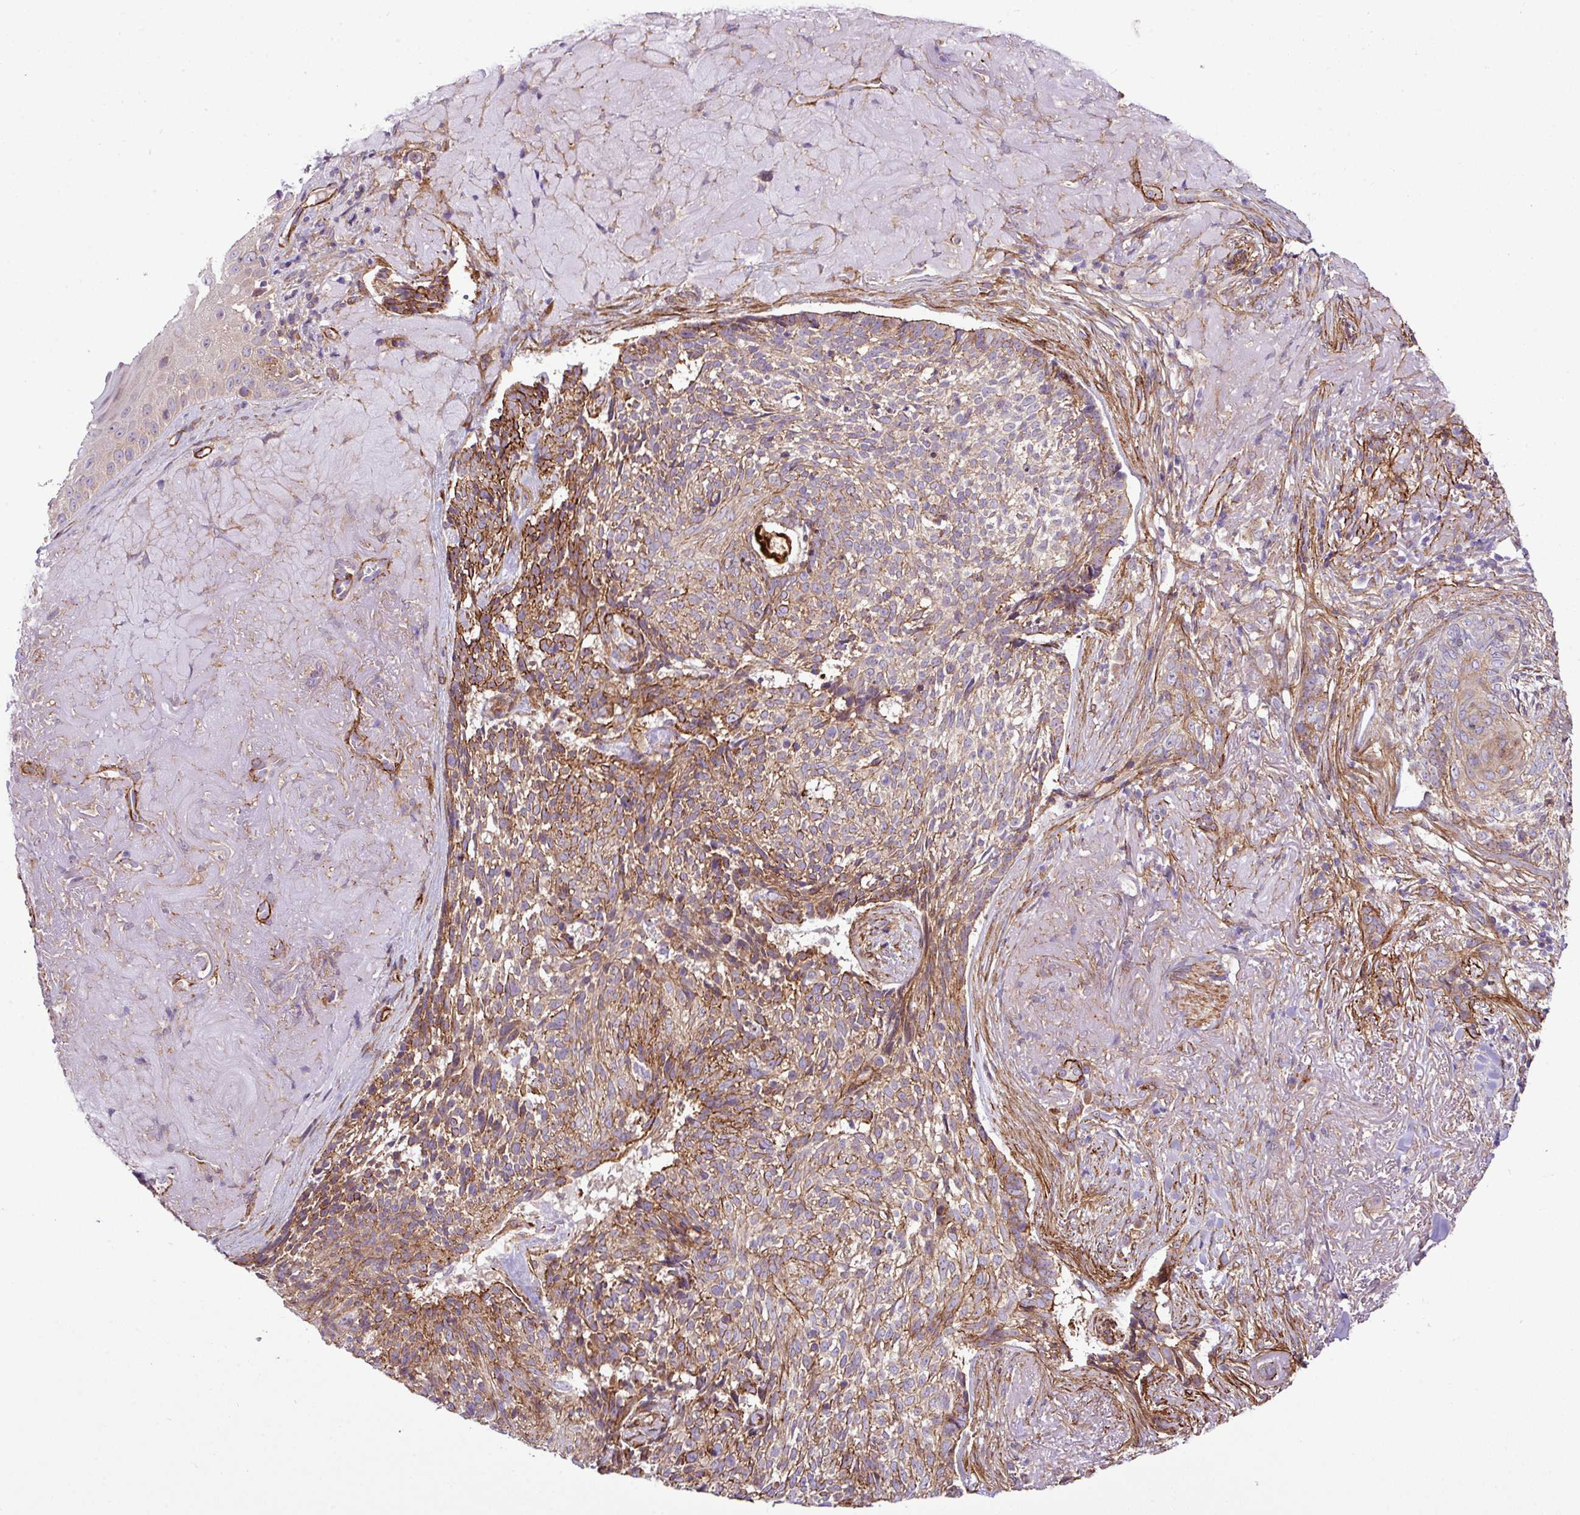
{"staining": {"intensity": "moderate", "quantity": ">75%", "location": "cytoplasmic/membranous"}, "tissue": "skin cancer", "cell_type": "Tumor cells", "image_type": "cancer", "snomed": [{"axis": "morphology", "description": "Basal cell carcinoma"}, {"axis": "topography", "description": "Skin"}, {"axis": "topography", "description": "Skin of face"}], "caption": "Immunohistochemical staining of skin cancer (basal cell carcinoma) demonstrates moderate cytoplasmic/membranous protein positivity in approximately >75% of tumor cells.", "gene": "FAM47E", "patient": {"sex": "female", "age": 95}}